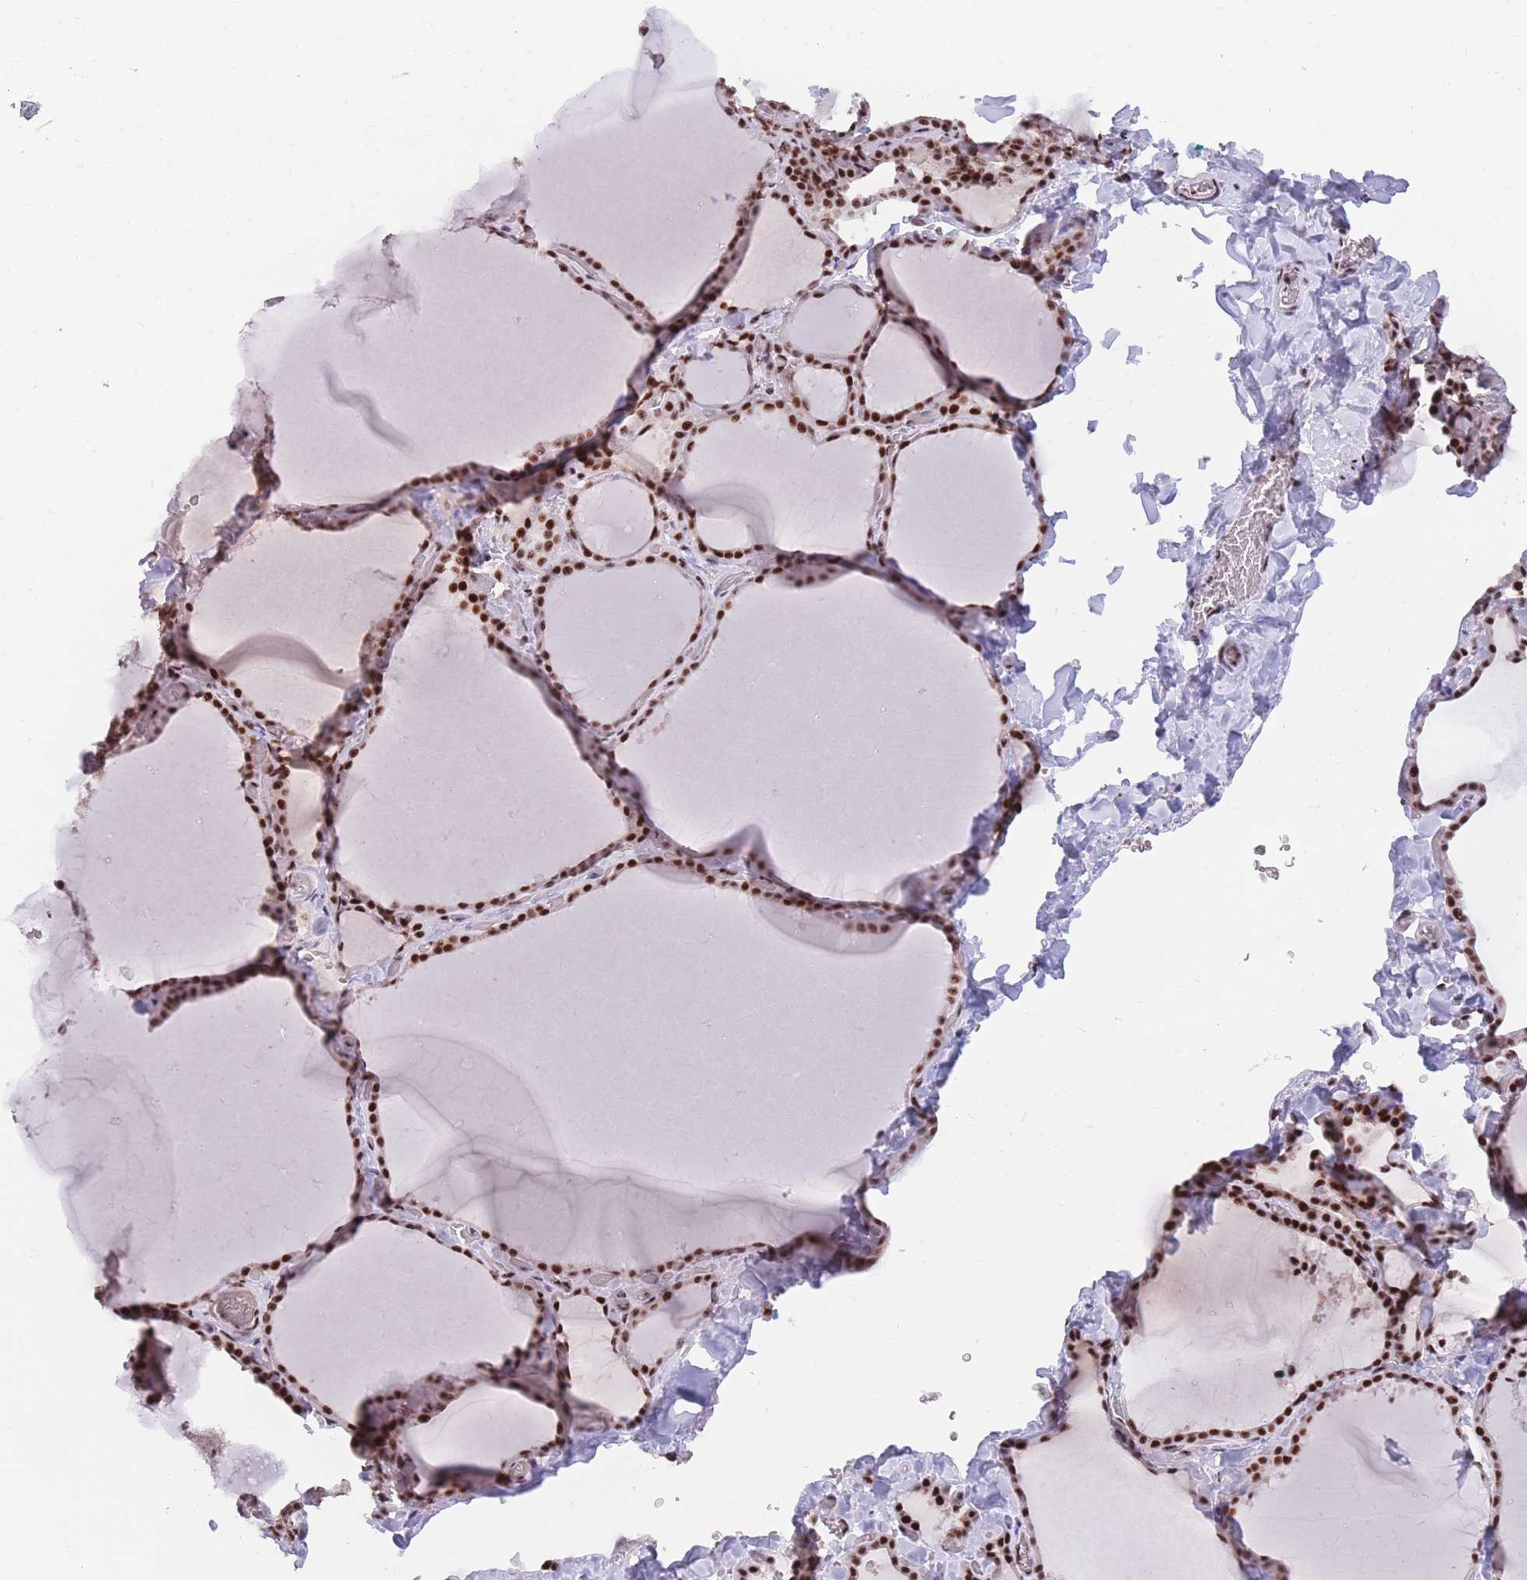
{"staining": {"intensity": "strong", "quantity": ">75%", "location": "nuclear"}, "tissue": "thyroid gland", "cell_type": "Glandular cells", "image_type": "normal", "snomed": [{"axis": "morphology", "description": "Normal tissue, NOS"}, {"axis": "topography", "description": "Thyroid gland"}], "caption": "Immunohistochemistry of normal thyroid gland demonstrates high levels of strong nuclear staining in about >75% of glandular cells.", "gene": "TMEM35B", "patient": {"sex": "female", "age": 22}}